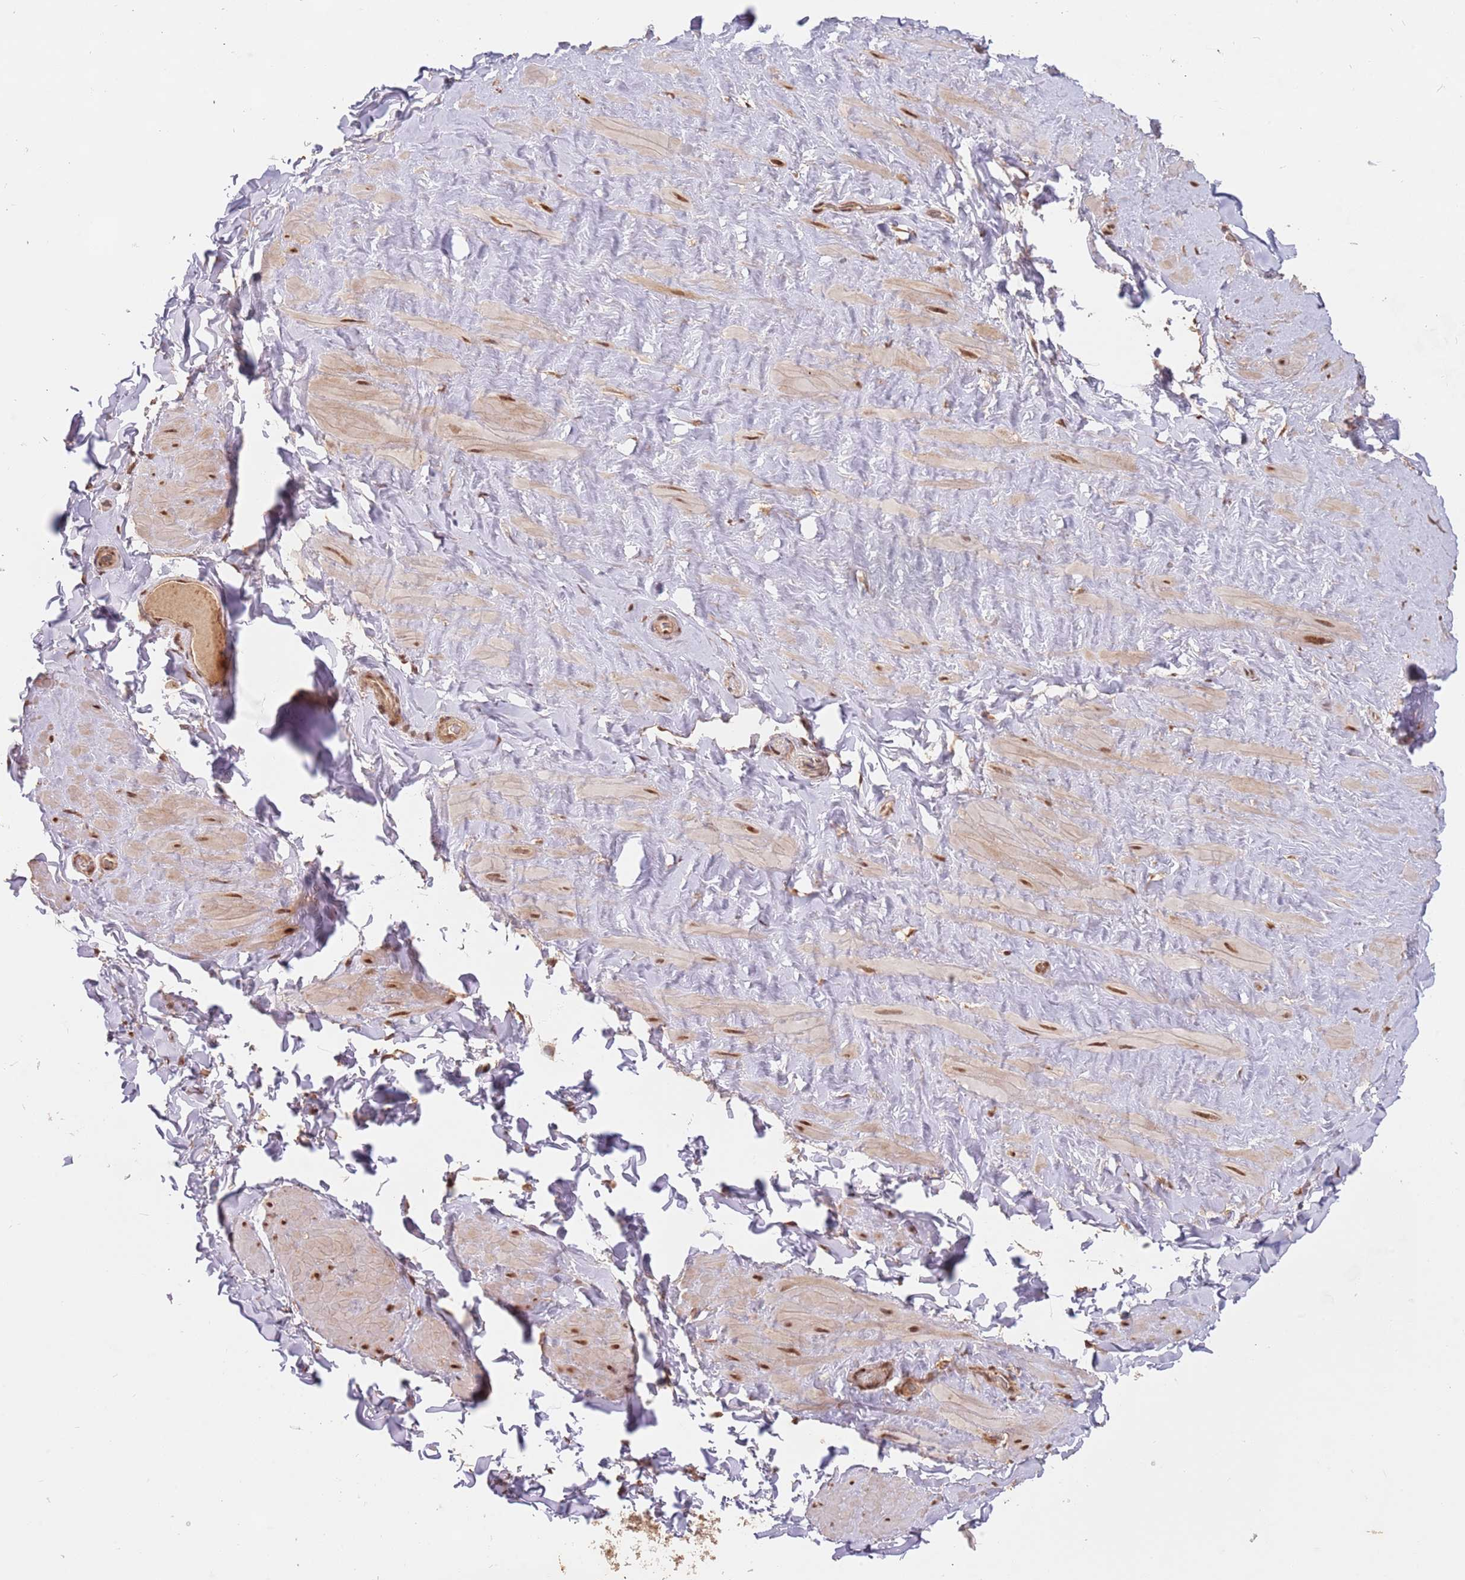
{"staining": {"intensity": "moderate", "quantity": ">75%", "location": "cytoplasmic/membranous,nuclear"}, "tissue": "soft tissue", "cell_type": "Fibroblasts", "image_type": "normal", "snomed": [{"axis": "morphology", "description": "Normal tissue, NOS"}, {"axis": "topography", "description": "Soft tissue"}, {"axis": "topography", "description": "Vascular tissue"}], "caption": "Immunohistochemistry of benign soft tissue shows medium levels of moderate cytoplasmic/membranous,nuclear staining in approximately >75% of fibroblasts.", "gene": "RFXANK", "patient": {"sex": "male", "age": 41}}